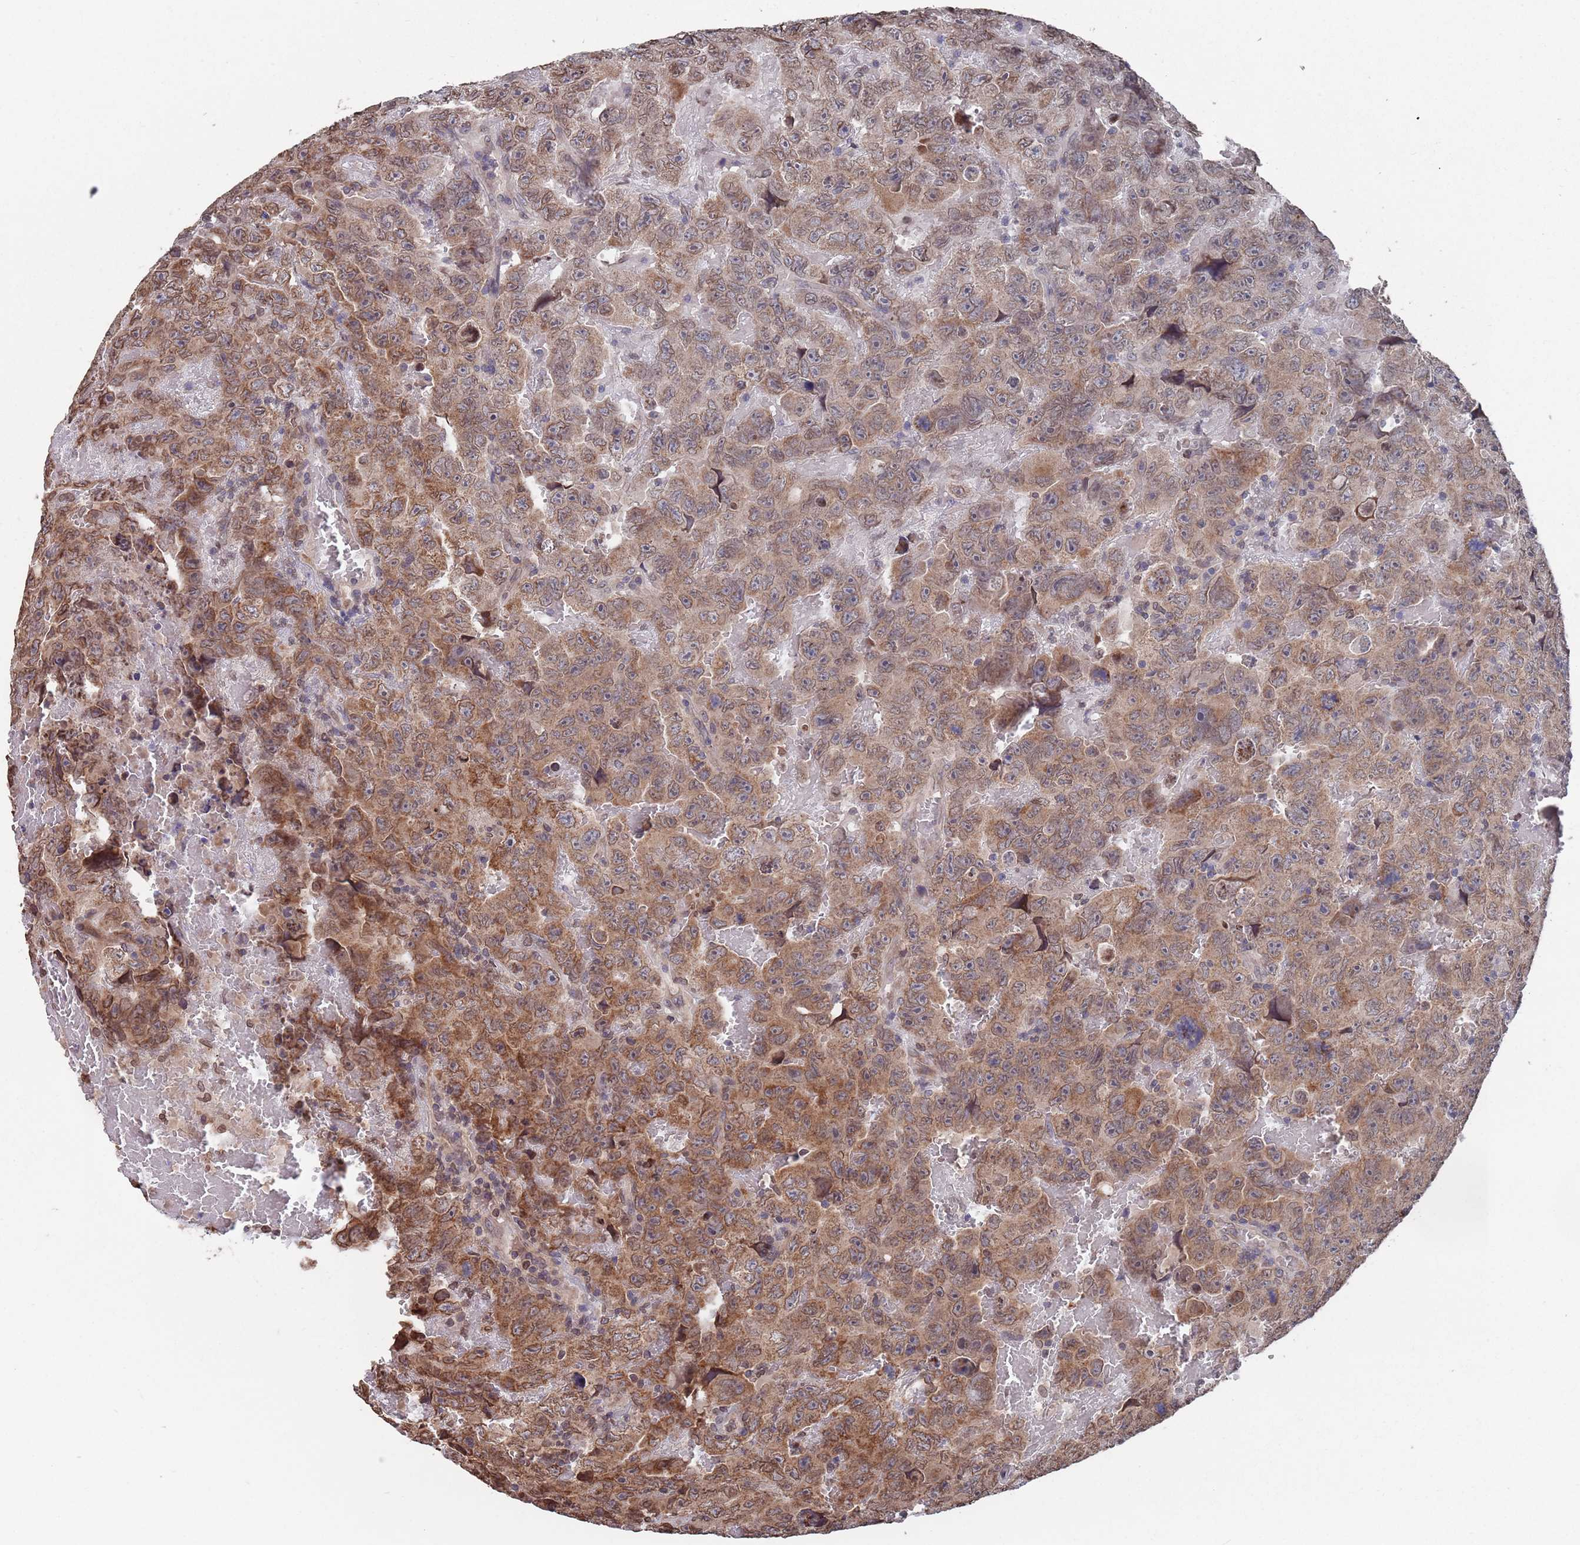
{"staining": {"intensity": "moderate", "quantity": ">75%", "location": "cytoplasmic/membranous,nuclear"}, "tissue": "testis cancer", "cell_type": "Tumor cells", "image_type": "cancer", "snomed": [{"axis": "morphology", "description": "Carcinoma, Embryonal, NOS"}, {"axis": "topography", "description": "Testis"}], "caption": "Testis cancer (embryonal carcinoma) was stained to show a protein in brown. There is medium levels of moderate cytoplasmic/membranous and nuclear expression in about >75% of tumor cells.", "gene": "SDHAF3", "patient": {"sex": "male", "age": 45}}